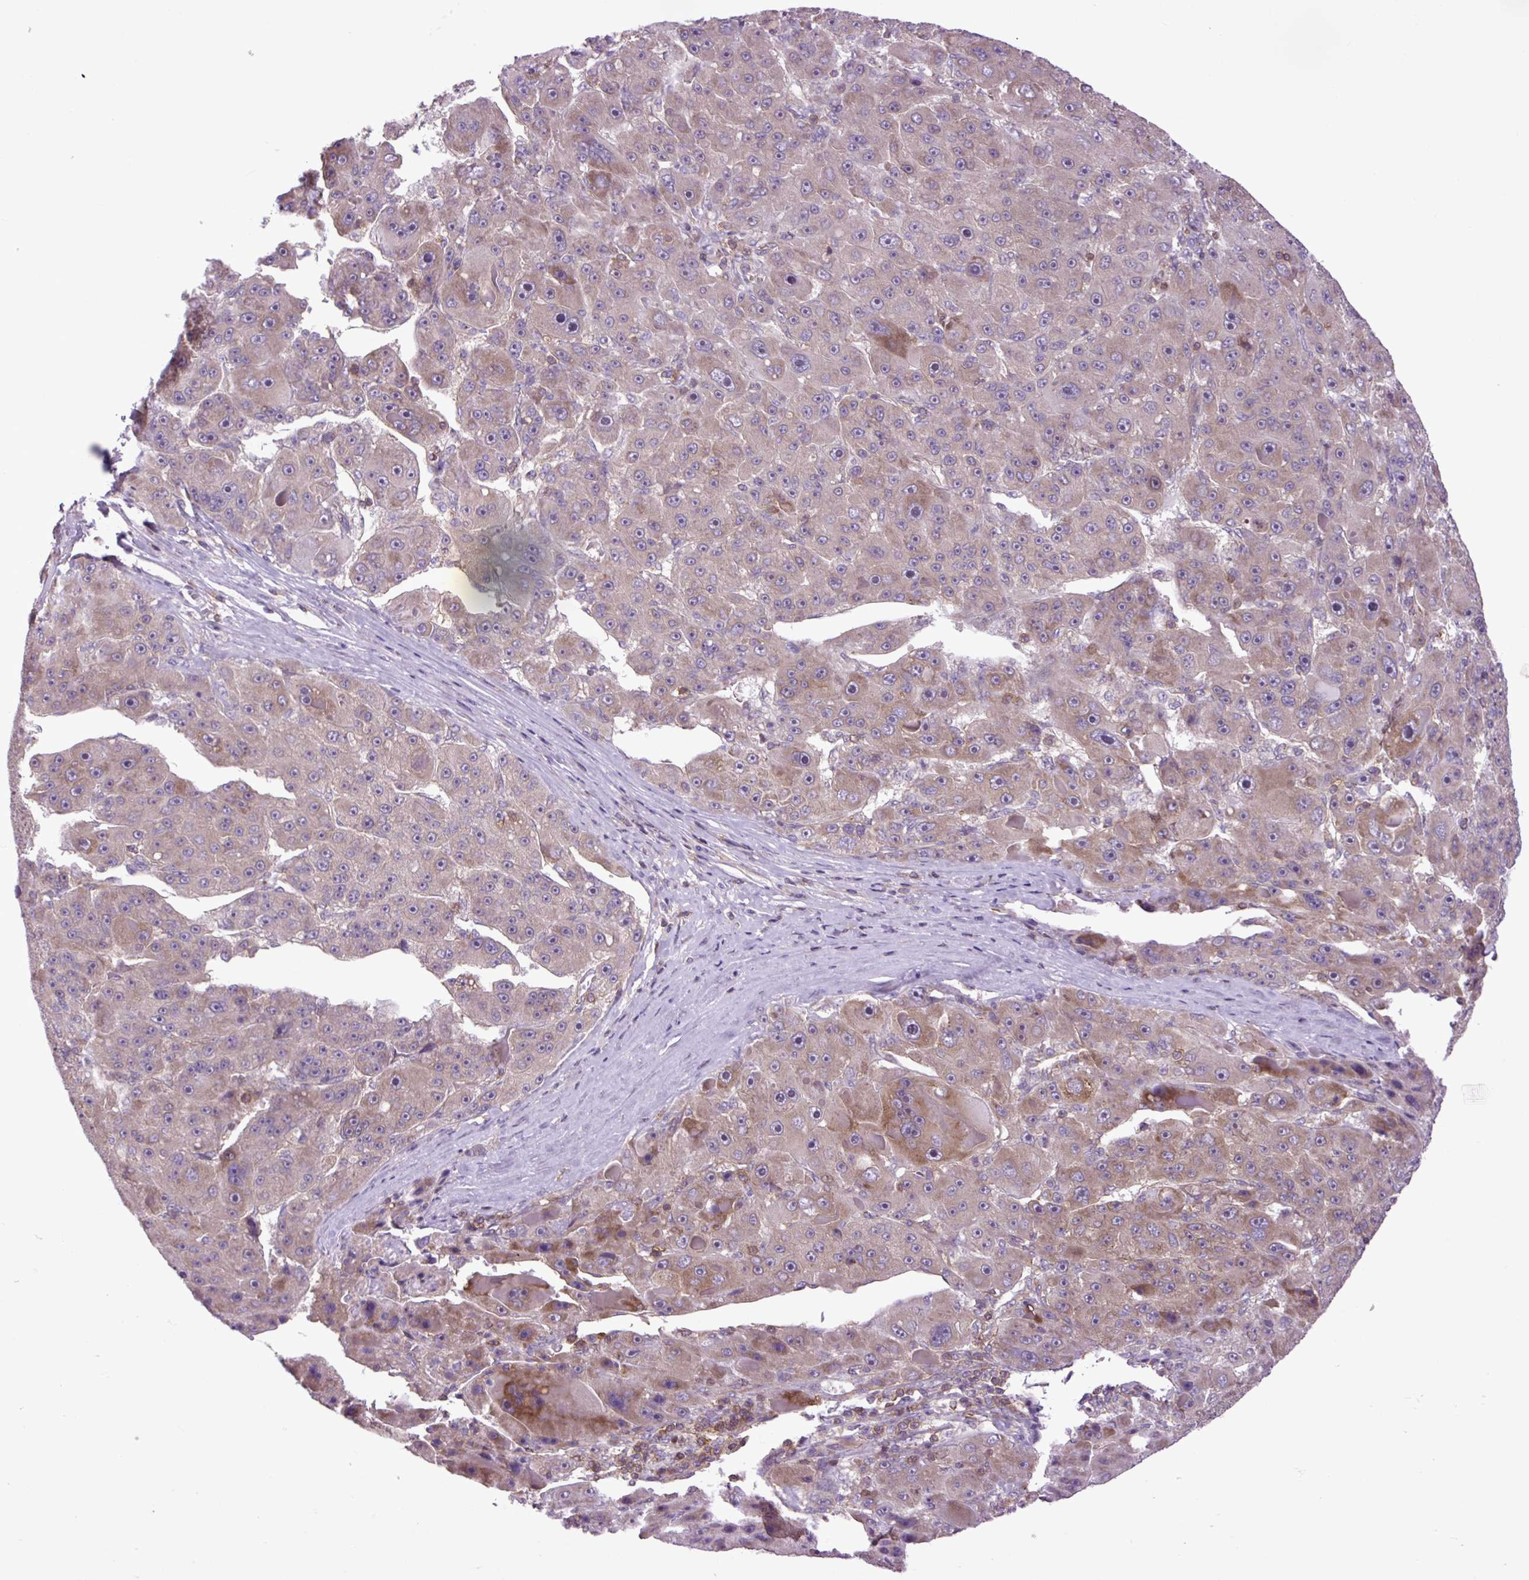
{"staining": {"intensity": "moderate", "quantity": "<25%", "location": "cytoplasmic/membranous"}, "tissue": "liver cancer", "cell_type": "Tumor cells", "image_type": "cancer", "snomed": [{"axis": "morphology", "description": "Carcinoma, Hepatocellular, NOS"}, {"axis": "topography", "description": "Liver"}], "caption": "Approximately <25% of tumor cells in human liver hepatocellular carcinoma display moderate cytoplasmic/membranous protein staining as visualized by brown immunohistochemical staining.", "gene": "PLCG1", "patient": {"sex": "male", "age": 76}}